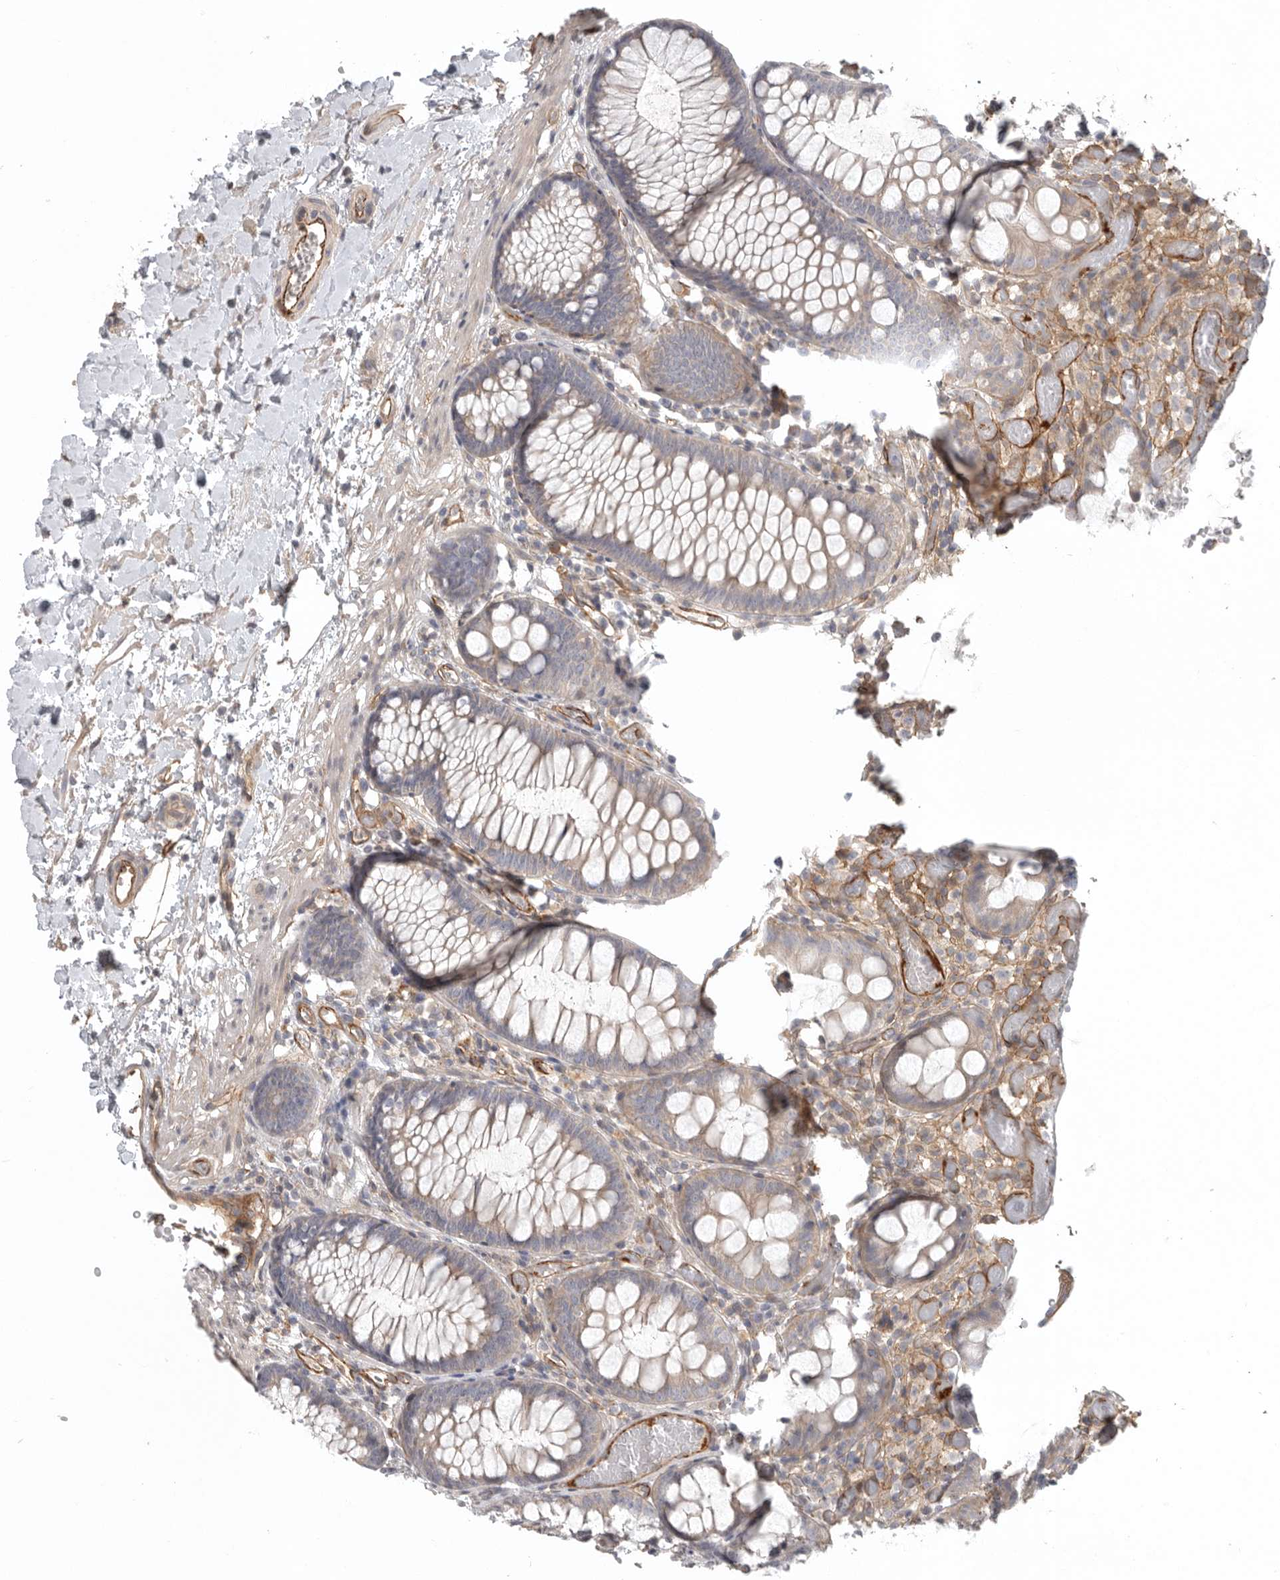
{"staining": {"intensity": "strong", "quantity": ">75%", "location": "cytoplasmic/membranous"}, "tissue": "colon", "cell_type": "Endothelial cells", "image_type": "normal", "snomed": [{"axis": "morphology", "description": "Normal tissue, NOS"}, {"axis": "topography", "description": "Colon"}], "caption": "A brown stain shows strong cytoplasmic/membranous expression of a protein in endothelial cells of normal human colon. Nuclei are stained in blue.", "gene": "LONRF1", "patient": {"sex": "male", "age": 14}}